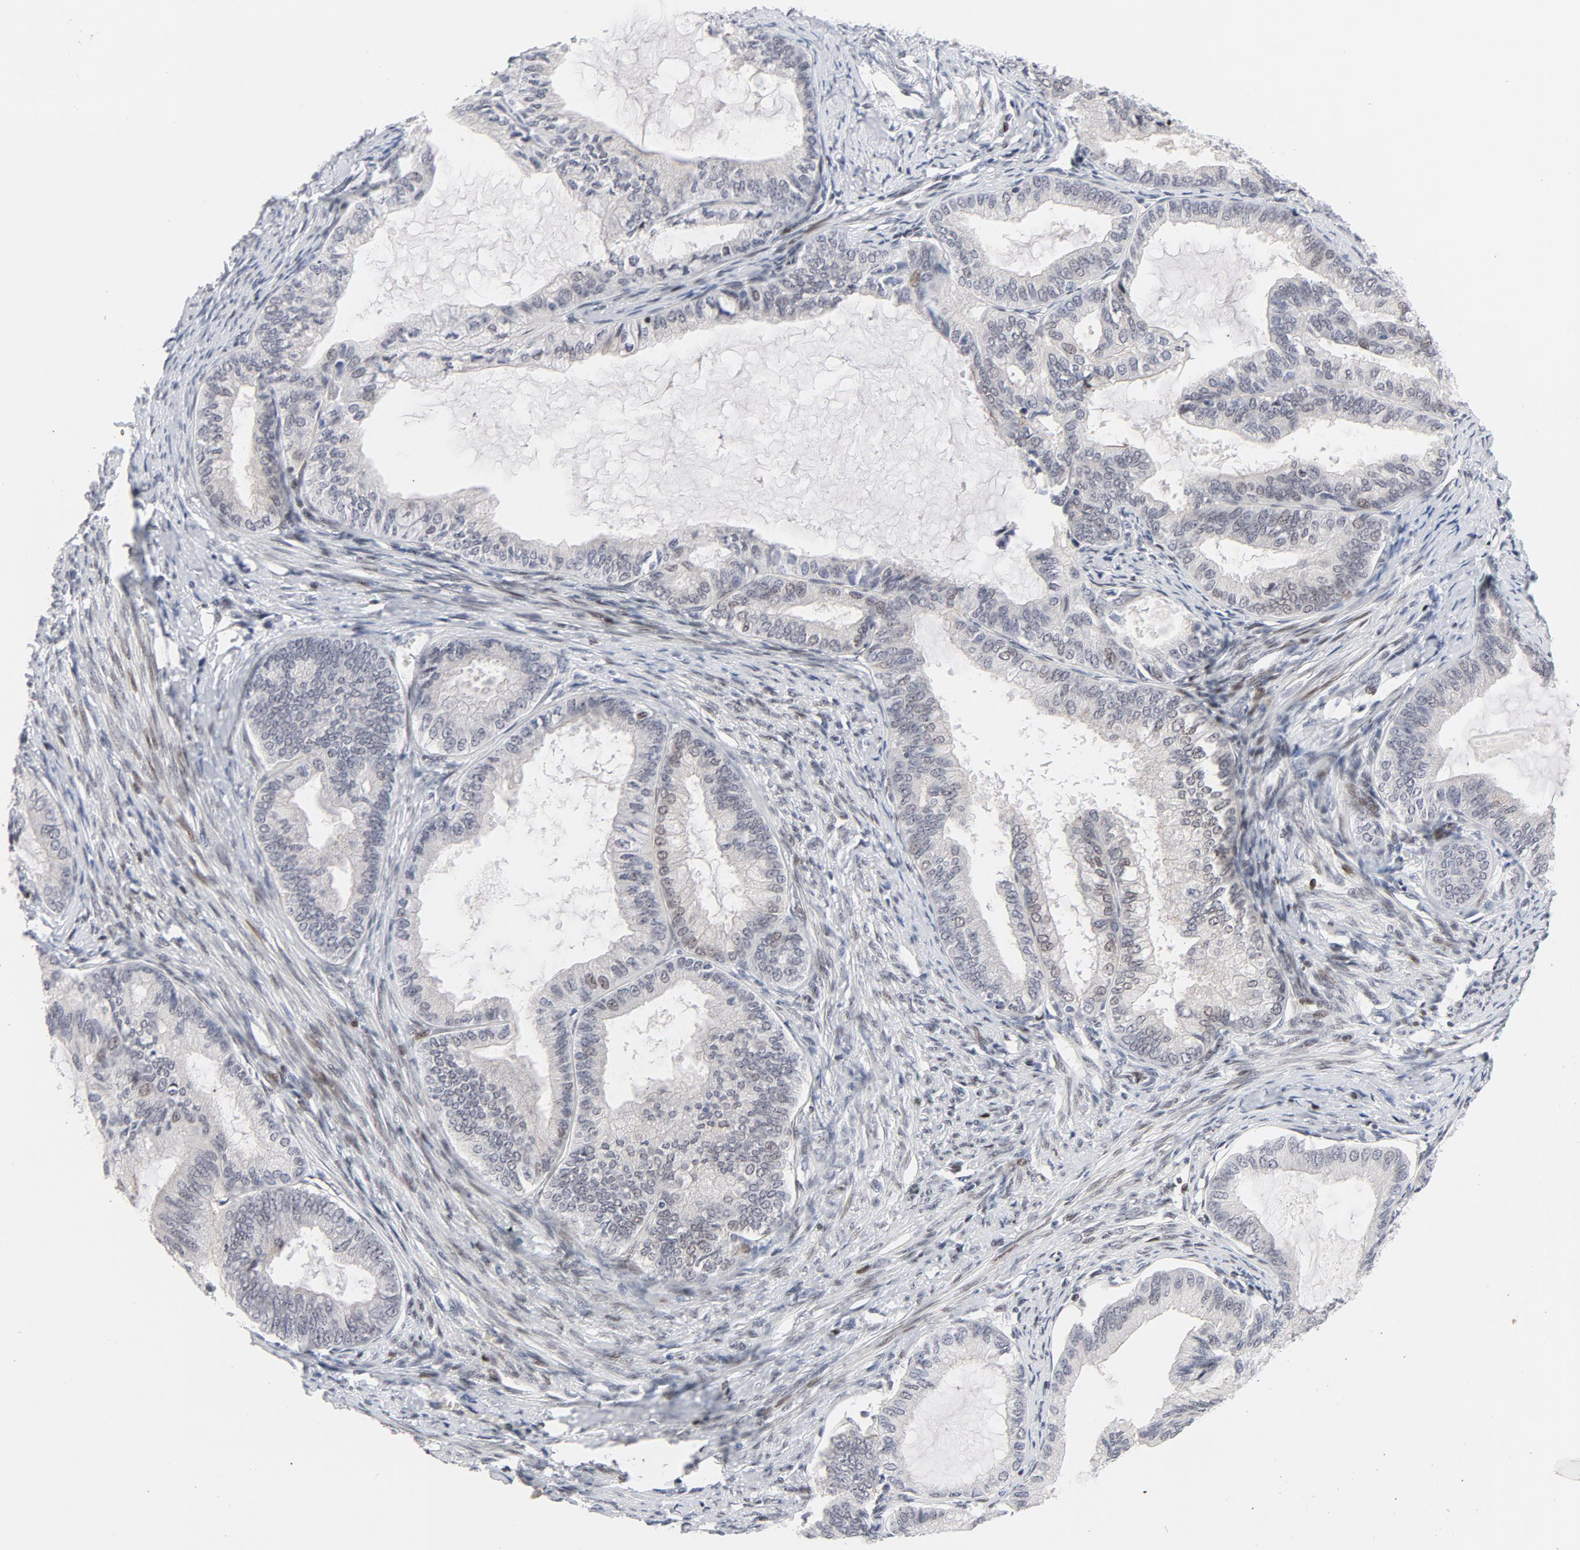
{"staining": {"intensity": "weak", "quantity": "<25%", "location": "nuclear"}, "tissue": "endometrial cancer", "cell_type": "Tumor cells", "image_type": "cancer", "snomed": [{"axis": "morphology", "description": "Adenocarcinoma, NOS"}, {"axis": "topography", "description": "Endometrium"}], "caption": "Tumor cells are negative for brown protein staining in endometrial cancer.", "gene": "NFIC", "patient": {"sex": "female", "age": 86}}